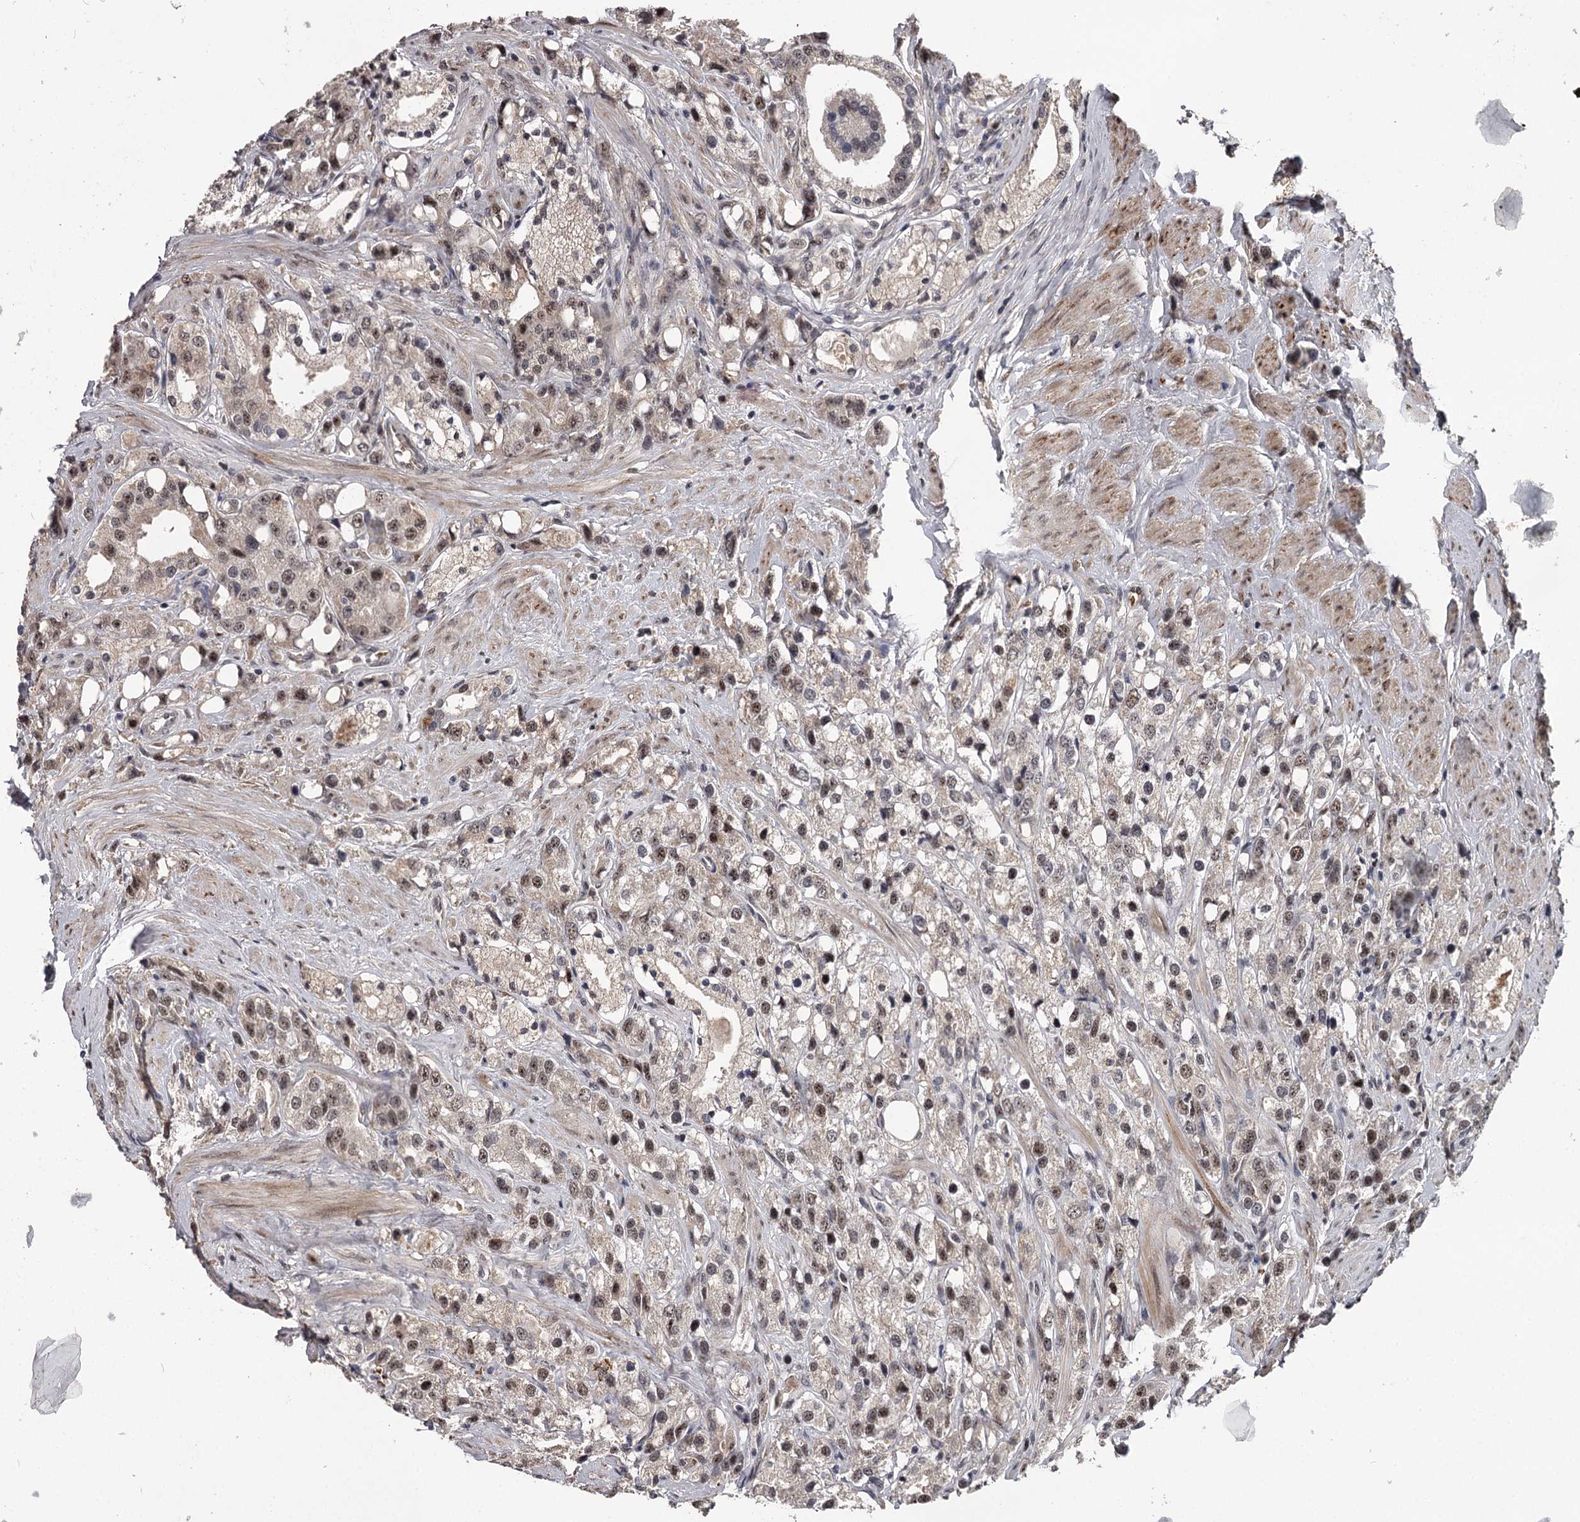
{"staining": {"intensity": "moderate", "quantity": "25%-75%", "location": "nuclear"}, "tissue": "prostate cancer", "cell_type": "Tumor cells", "image_type": "cancer", "snomed": [{"axis": "morphology", "description": "Adenocarcinoma, NOS"}, {"axis": "topography", "description": "Prostate"}], "caption": "Tumor cells display medium levels of moderate nuclear staining in approximately 25%-75% of cells in prostate cancer. (DAB (3,3'-diaminobenzidine) = brown stain, brightfield microscopy at high magnification).", "gene": "RNF44", "patient": {"sex": "male", "age": 79}}